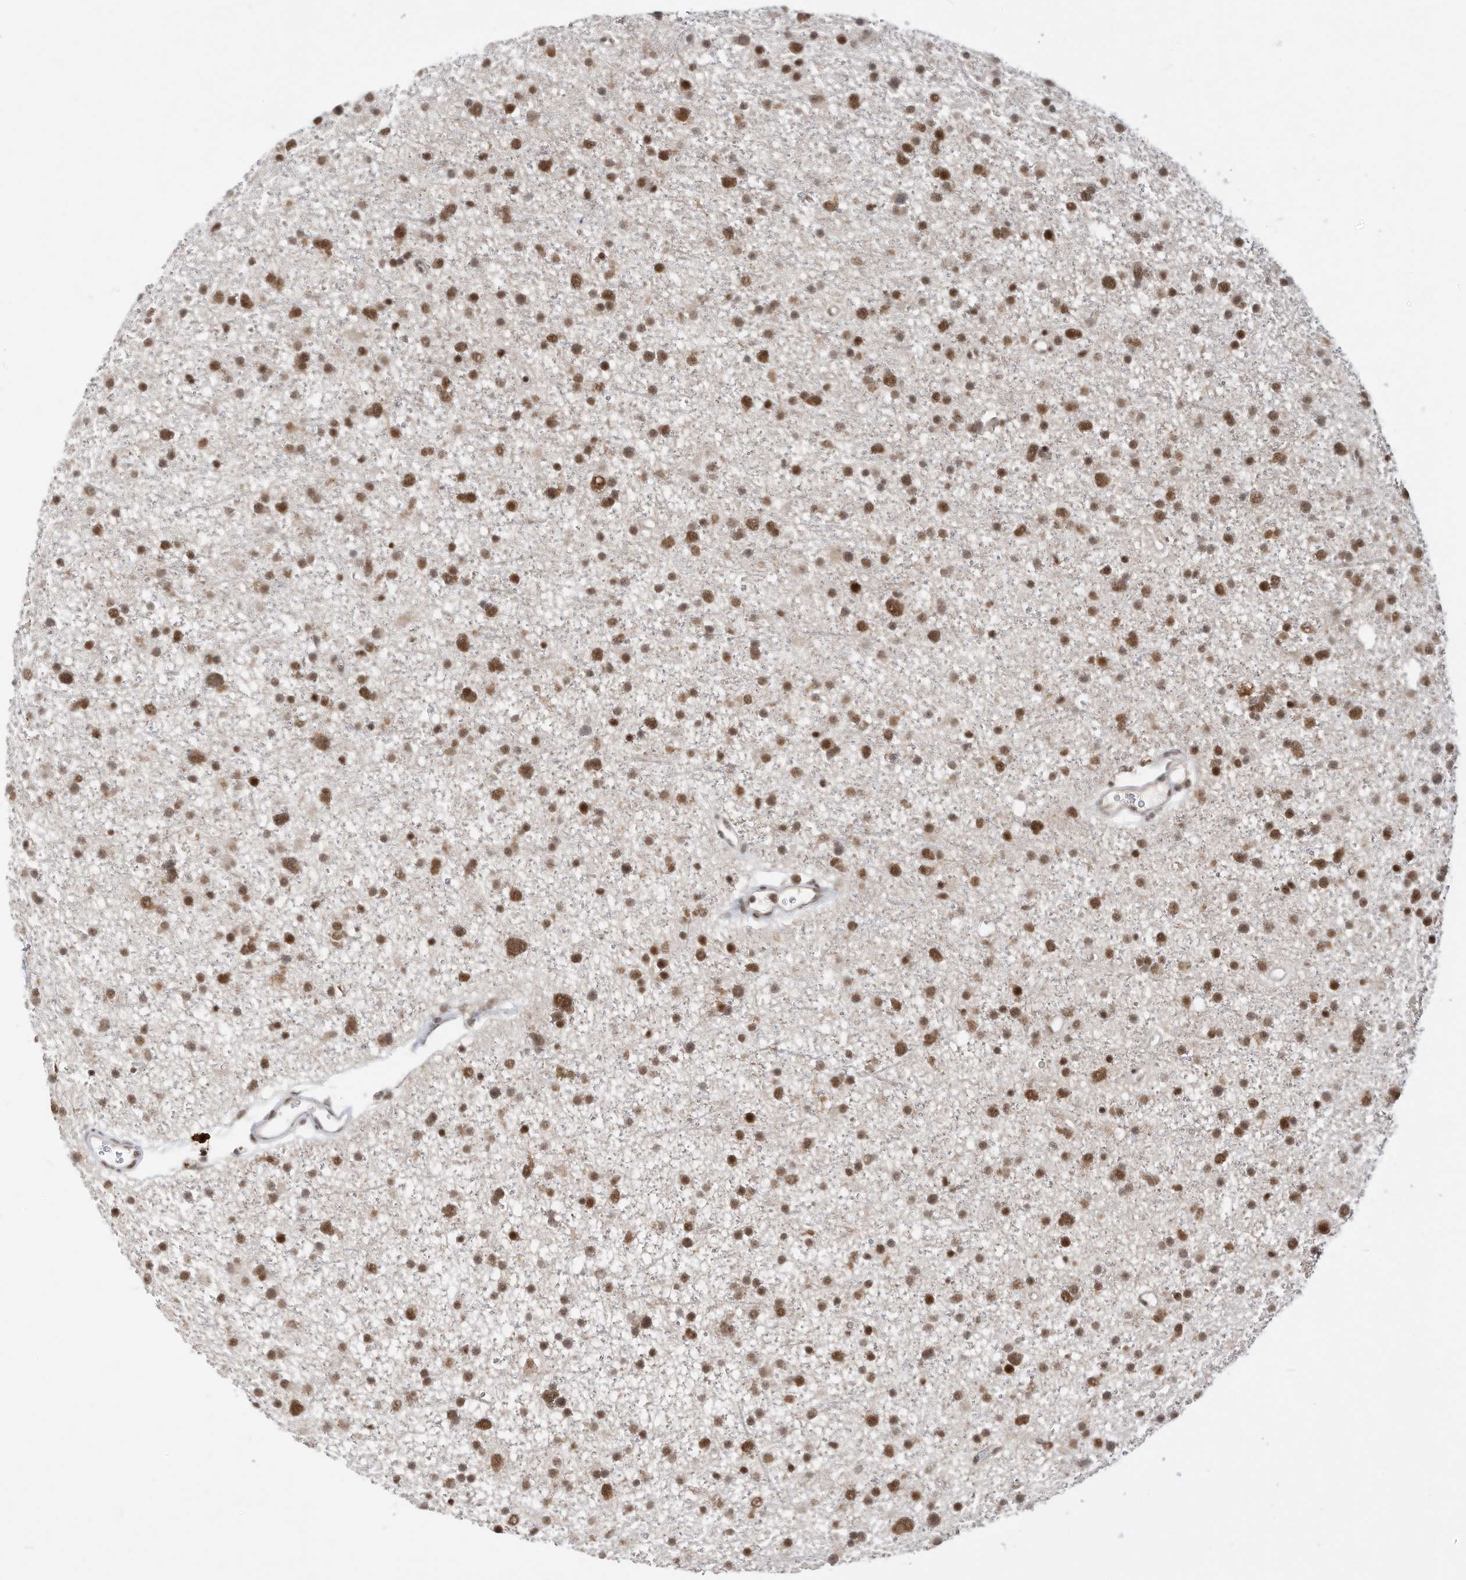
{"staining": {"intensity": "moderate", "quantity": ">75%", "location": "nuclear"}, "tissue": "glioma", "cell_type": "Tumor cells", "image_type": "cancer", "snomed": [{"axis": "morphology", "description": "Glioma, malignant, Low grade"}, {"axis": "topography", "description": "Cerebral cortex"}], "caption": "Immunohistochemical staining of human malignant glioma (low-grade) displays medium levels of moderate nuclear protein expression in about >75% of tumor cells. The protein is shown in brown color, while the nuclei are stained blue.", "gene": "OGT", "patient": {"sex": "female", "age": 39}}